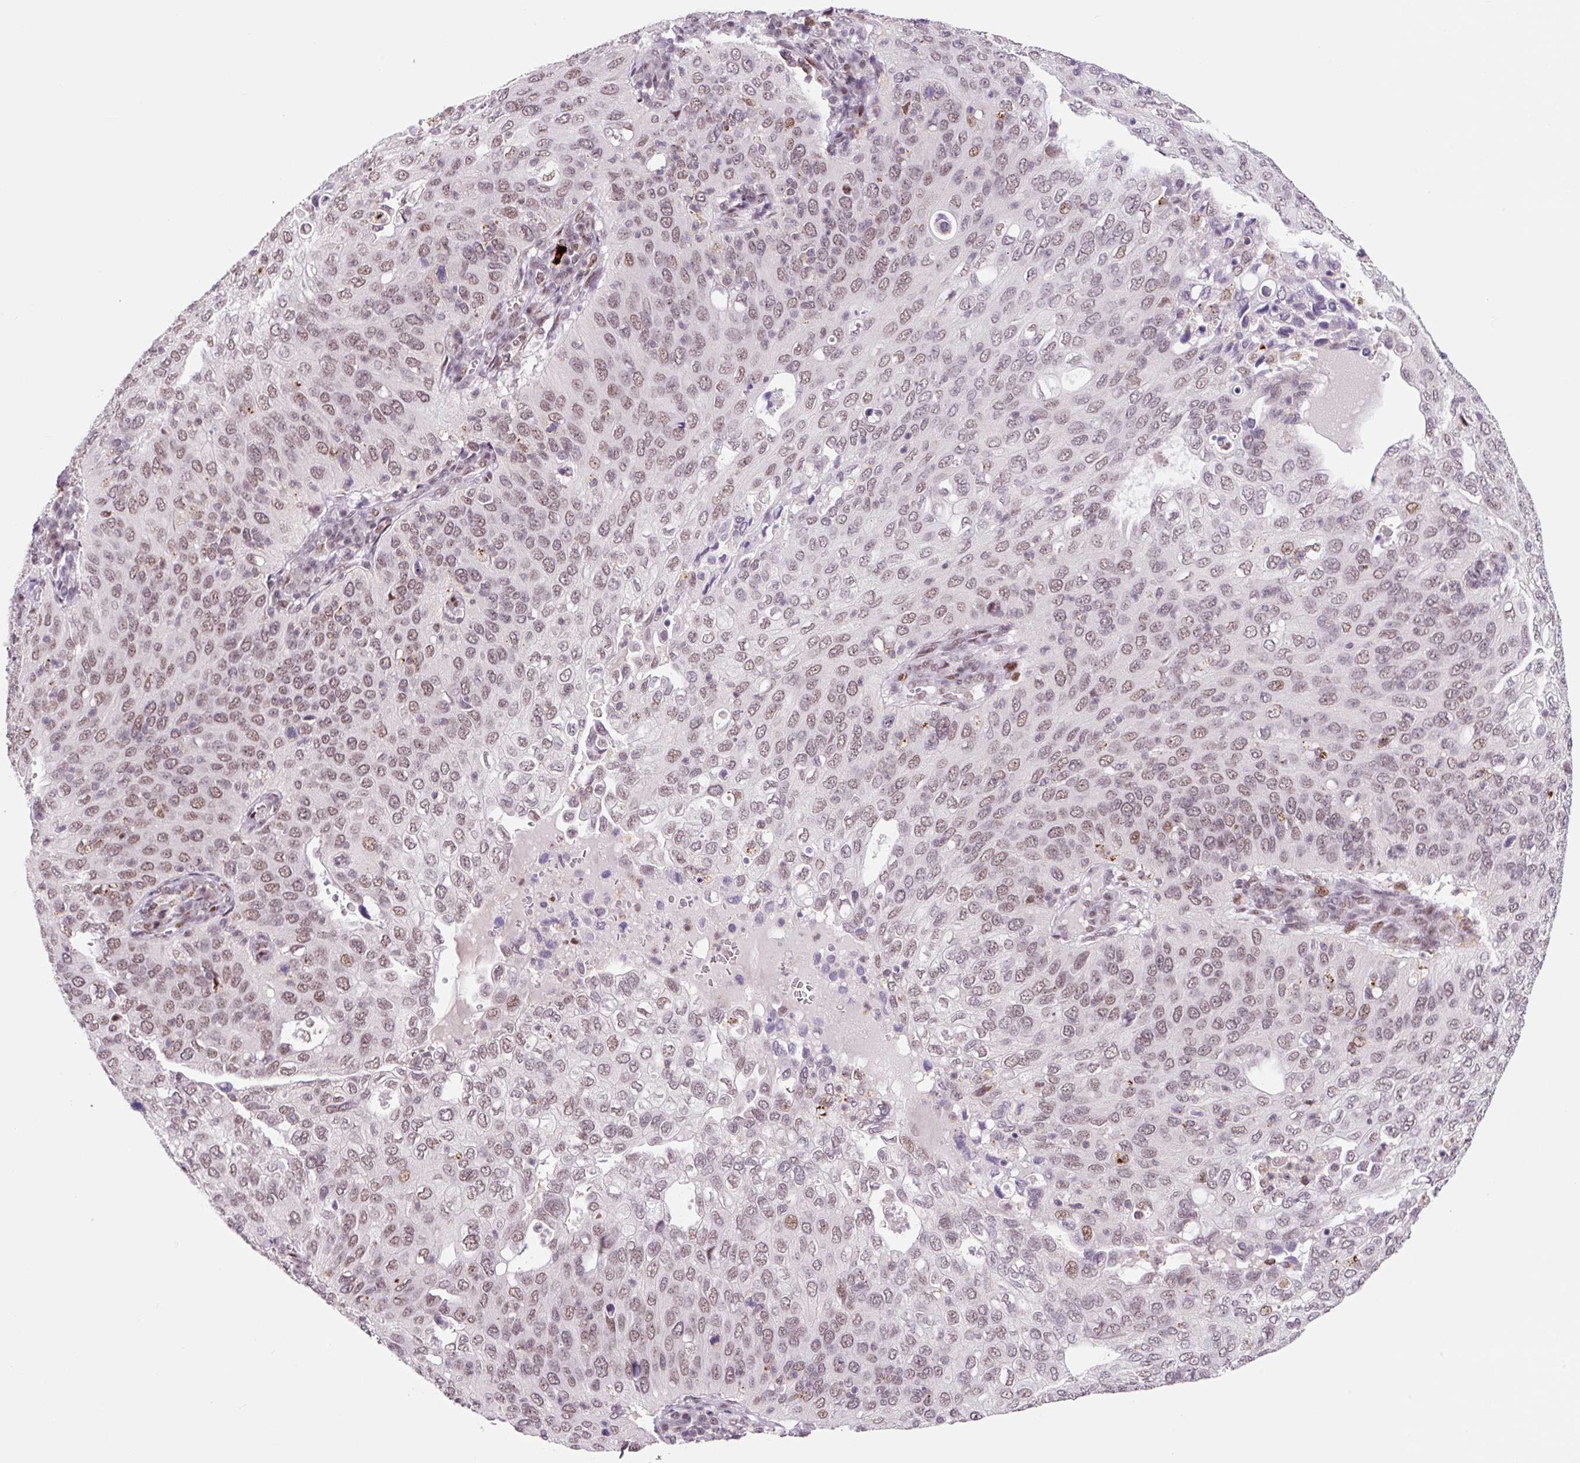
{"staining": {"intensity": "moderate", "quantity": ">75%", "location": "nuclear"}, "tissue": "cervical cancer", "cell_type": "Tumor cells", "image_type": "cancer", "snomed": [{"axis": "morphology", "description": "Squamous cell carcinoma, NOS"}, {"axis": "topography", "description": "Cervix"}], "caption": "DAB (3,3'-diaminobenzidine) immunohistochemical staining of cervical cancer reveals moderate nuclear protein positivity in approximately >75% of tumor cells.", "gene": "CCNL2", "patient": {"sex": "female", "age": 36}}